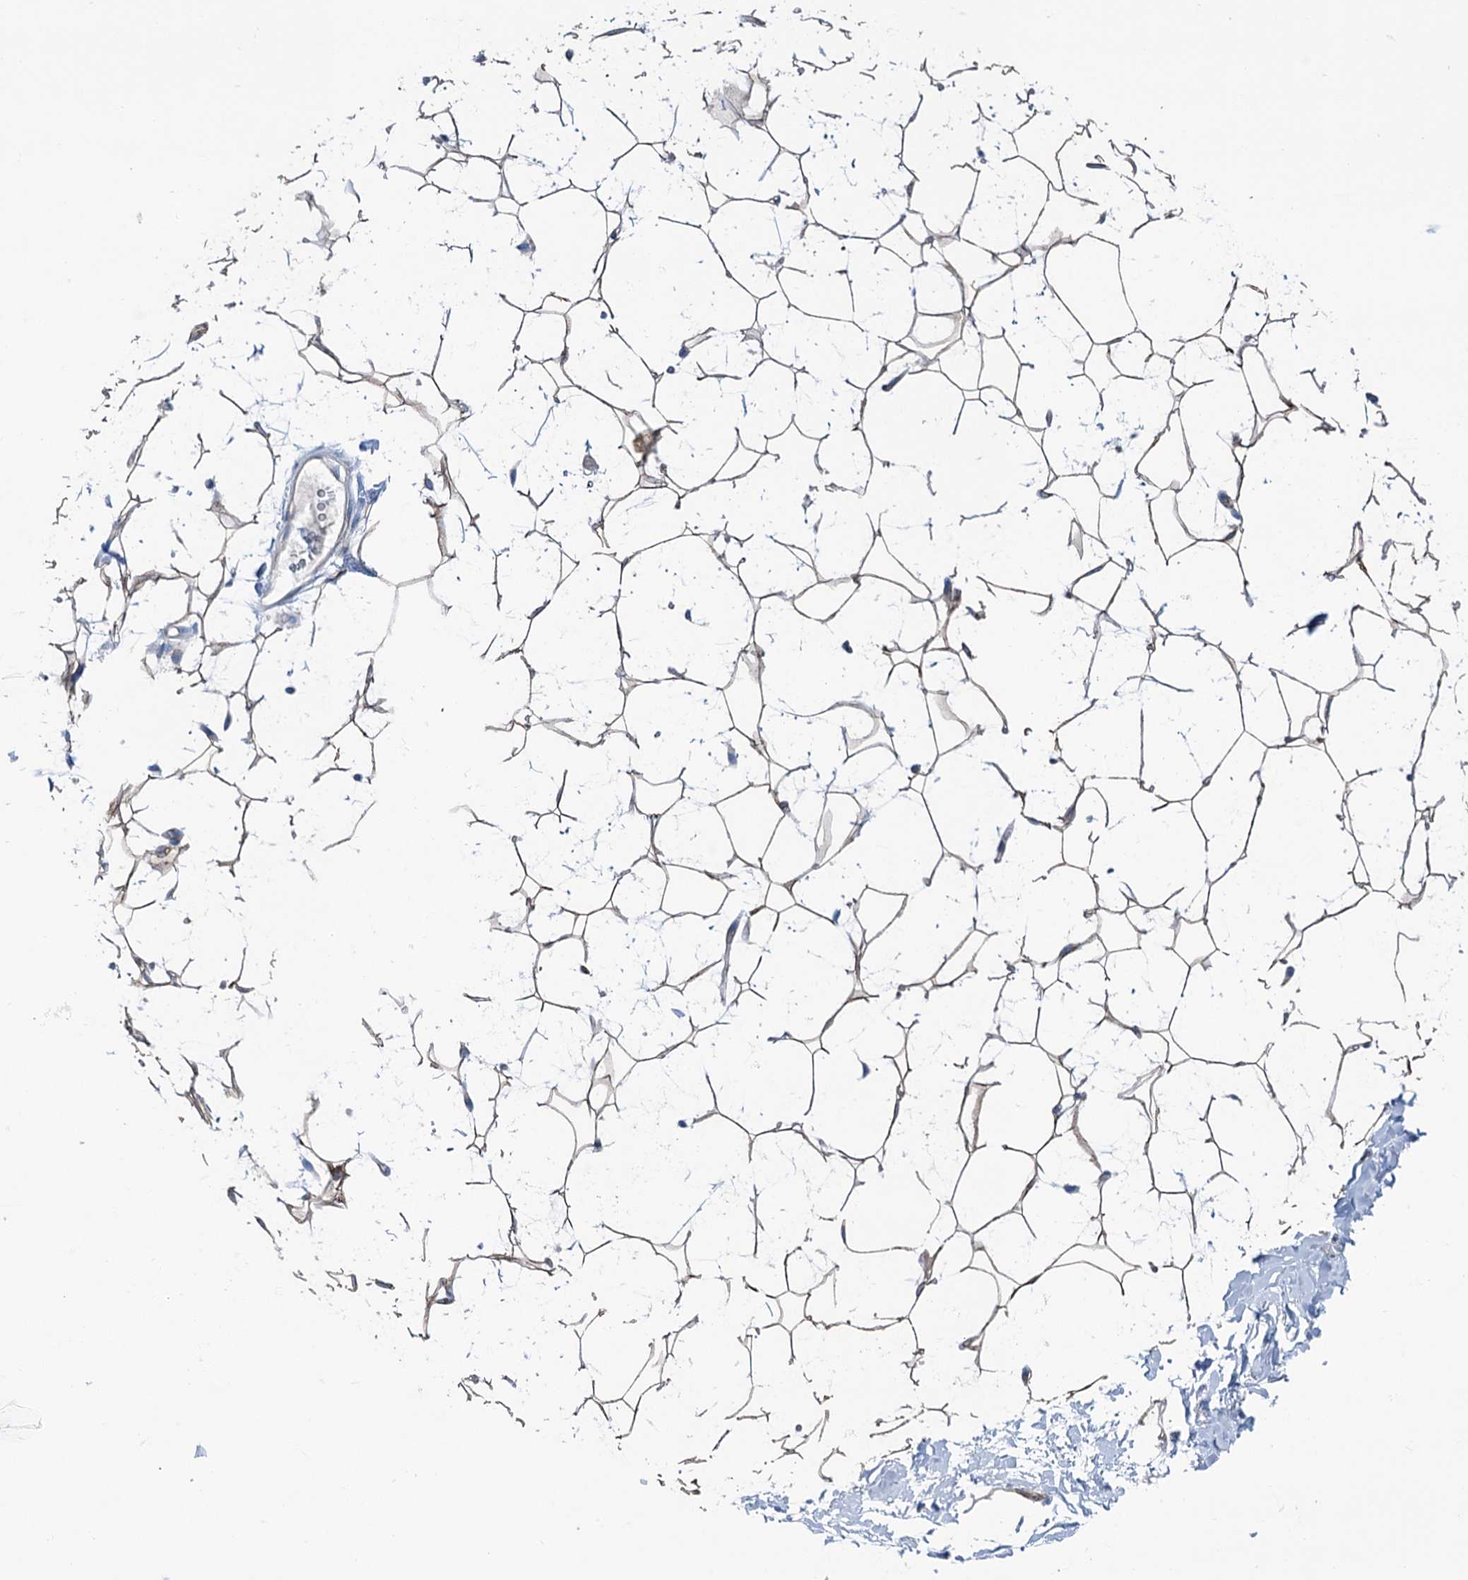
{"staining": {"intensity": "moderate", "quantity": ">75%", "location": "cytoplasmic/membranous"}, "tissue": "adipose tissue", "cell_type": "Adipocytes", "image_type": "normal", "snomed": [{"axis": "morphology", "description": "Normal tissue, NOS"}, {"axis": "topography", "description": "Breast"}], "caption": "This micrograph demonstrates immunohistochemistry (IHC) staining of unremarkable adipose tissue, with medium moderate cytoplasmic/membranous positivity in approximately >75% of adipocytes.", "gene": "CALCOCO1", "patient": {"sex": "female", "age": 26}}